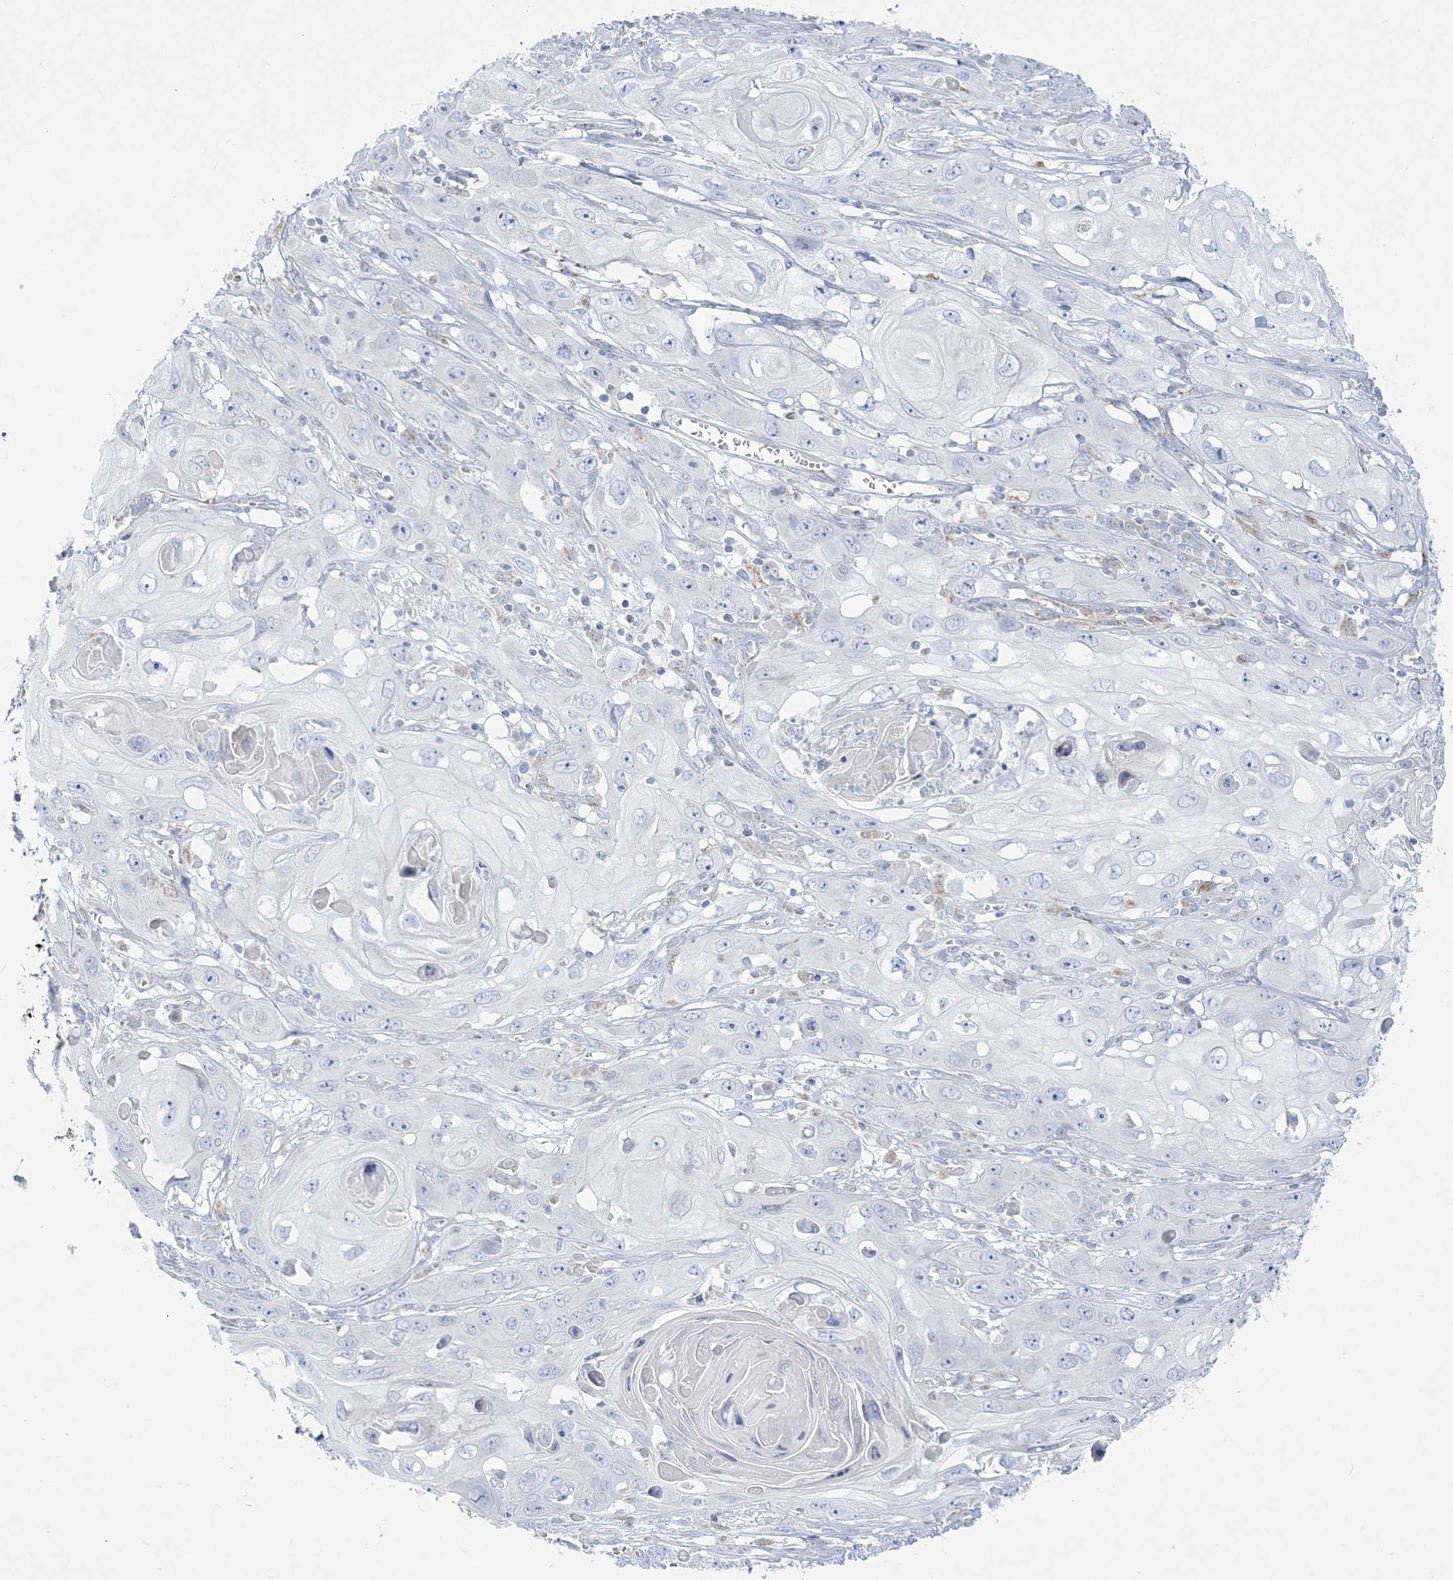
{"staining": {"intensity": "negative", "quantity": "none", "location": "none"}, "tissue": "skin cancer", "cell_type": "Tumor cells", "image_type": "cancer", "snomed": [{"axis": "morphology", "description": "Squamous cell carcinoma, NOS"}, {"axis": "topography", "description": "Skin"}], "caption": "Tumor cells are negative for brown protein staining in skin cancer (squamous cell carcinoma).", "gene": "TBC1D7", "patient": {"sex": "male", "age": 55}}